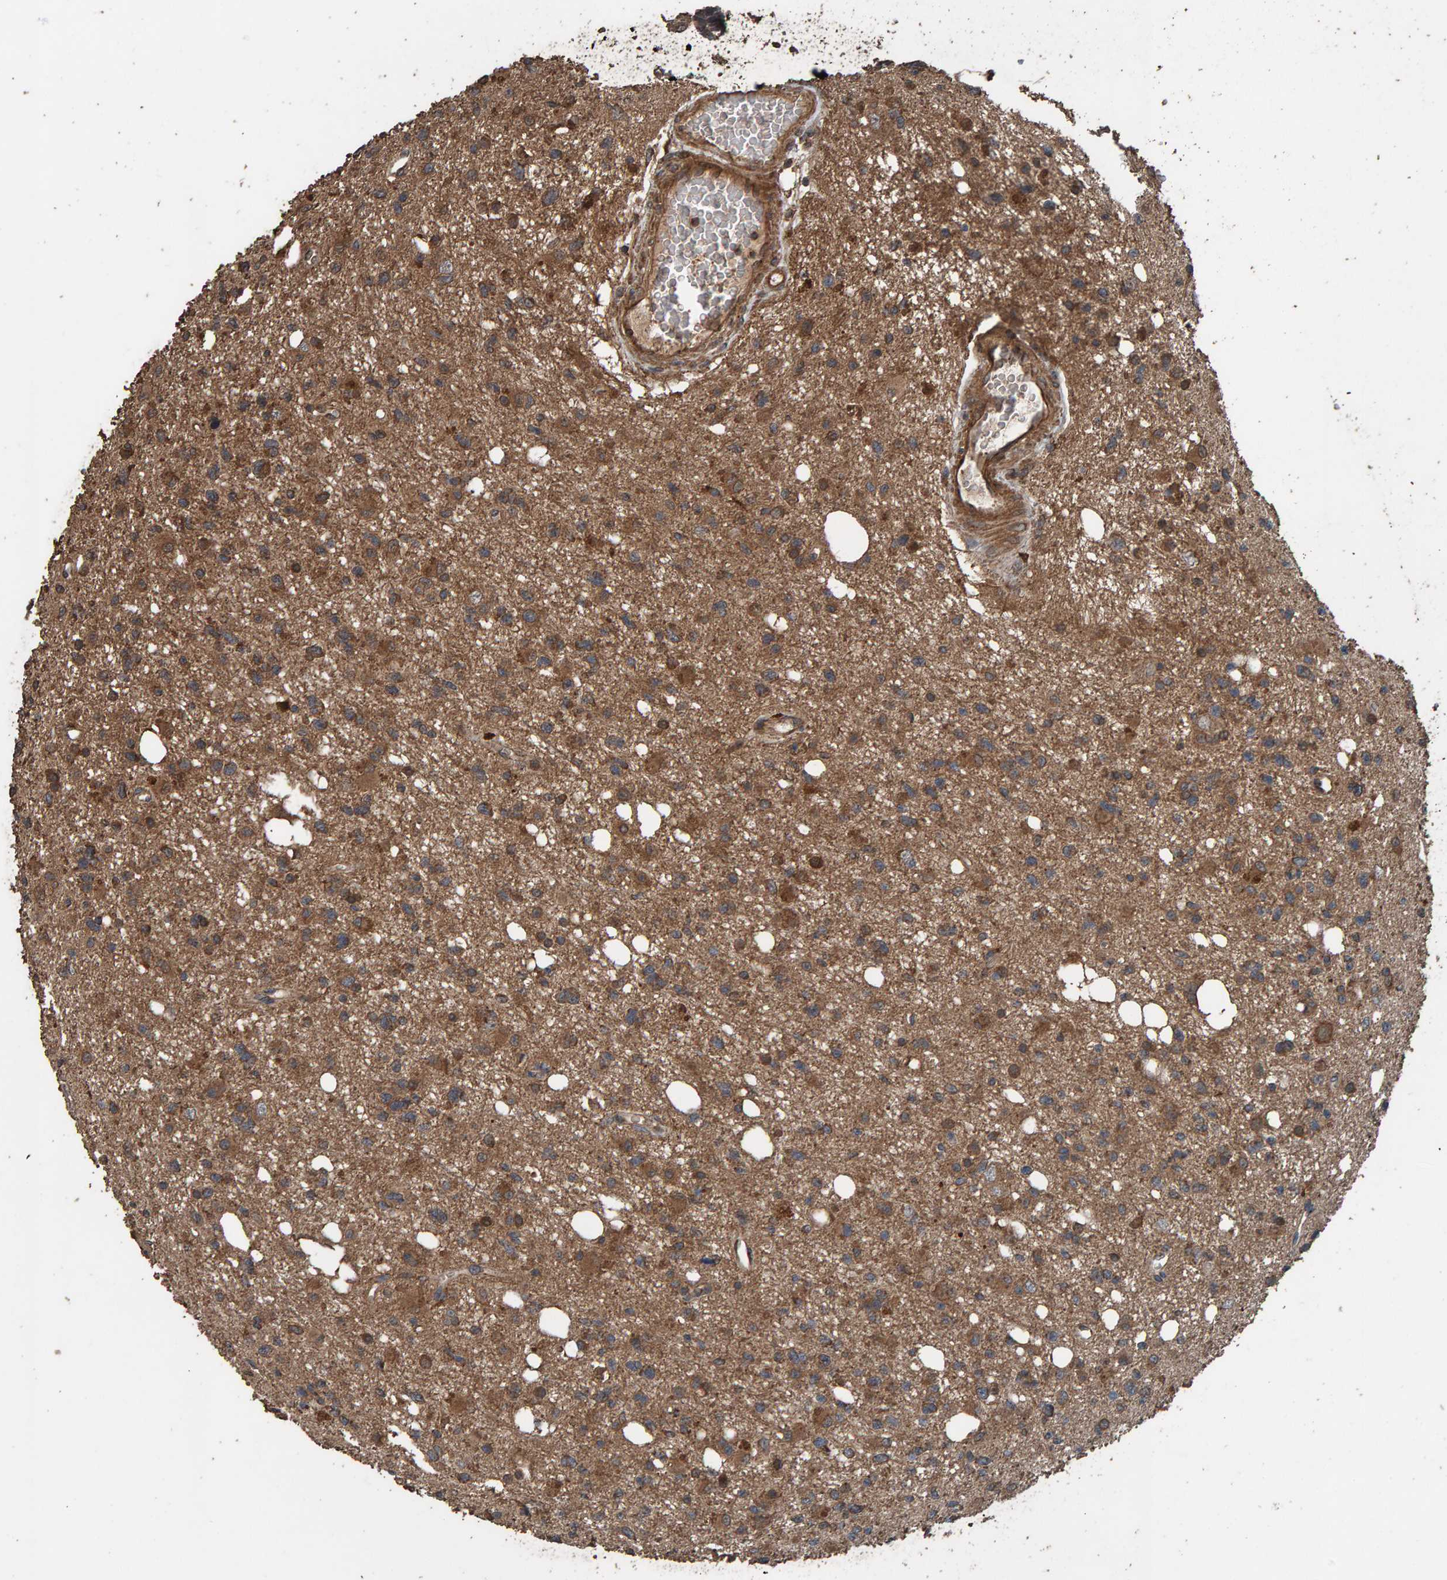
{"staining": {"intensity": "moderate", "quantity": ">75%", "location": "cytoplasmic/membranous"}, "tissue": "glioma", "cell_type": "Tumor cells", "image_type": "cancer", "snomed": [{"axis": "morphology", "description": "Glioma, malignant, High grade"}, {"axis": "topography", "description": "Brain"}], "caption": "Protein analysis of malignant glioma (high-grade) tissue demonstrates moderate cytoplasmic/membranous staining in approximately >75% of tumor cells.", "gene": "DUS1L", "patient": {"sex": "female", "age": 62}}